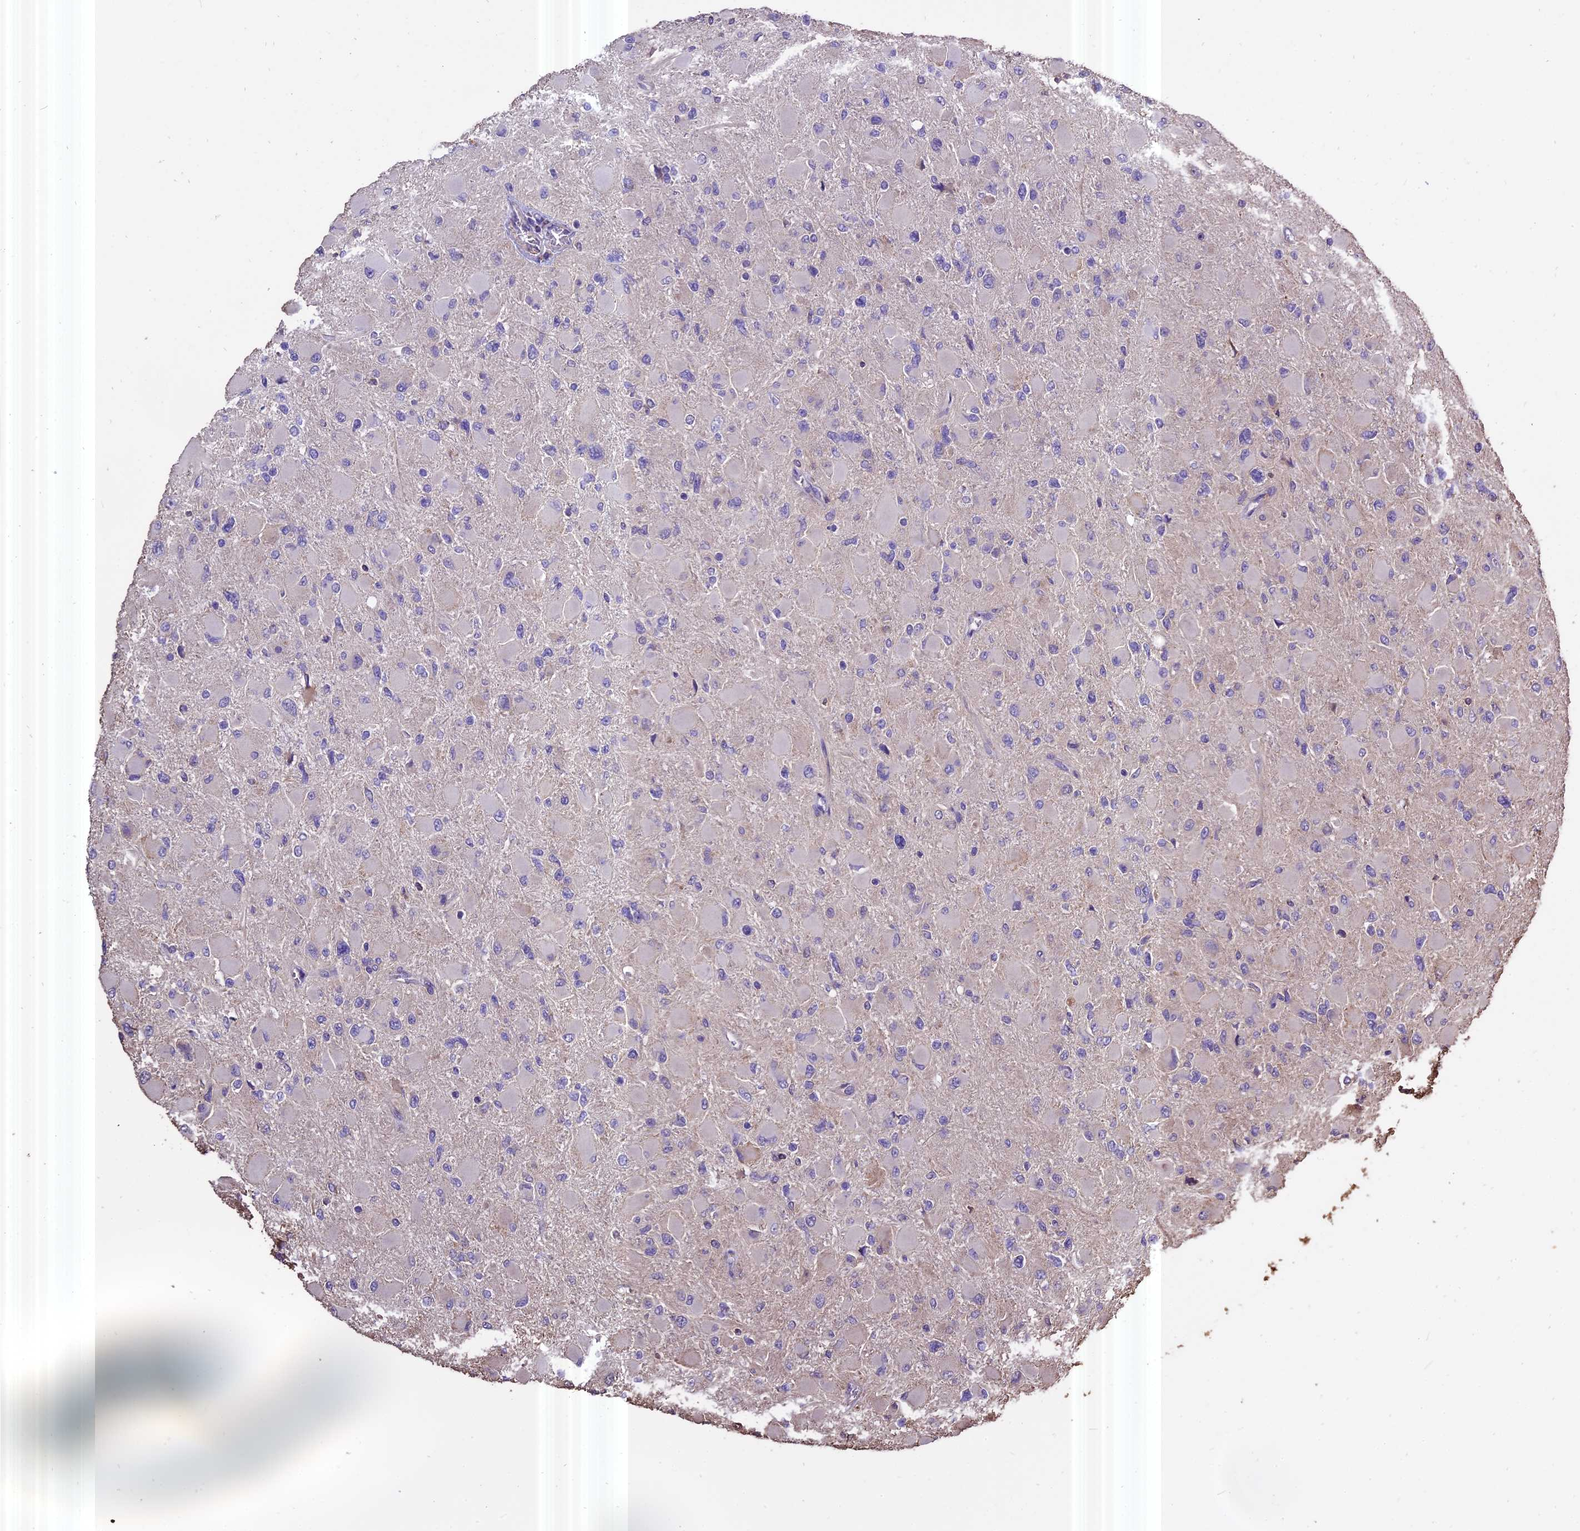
{"staining": {"intensity": "negative", "quantity": "none", "location": "none"}, "tissue": "glioma", "cell_type": "Tumor cells", "image_type": "cancer", "snomed": [{"axis": "morphology", "description": "Glioma, malignant, High grade"}, {"axis": "topography", "description": "Cerebral cortex"}], "caption": "DAB immunohistochemical staining of glioma exhibits no significant expression in tumor cells.", "gene": "PGPEP1L", "patient": {"sex": "female", "age": 36}}